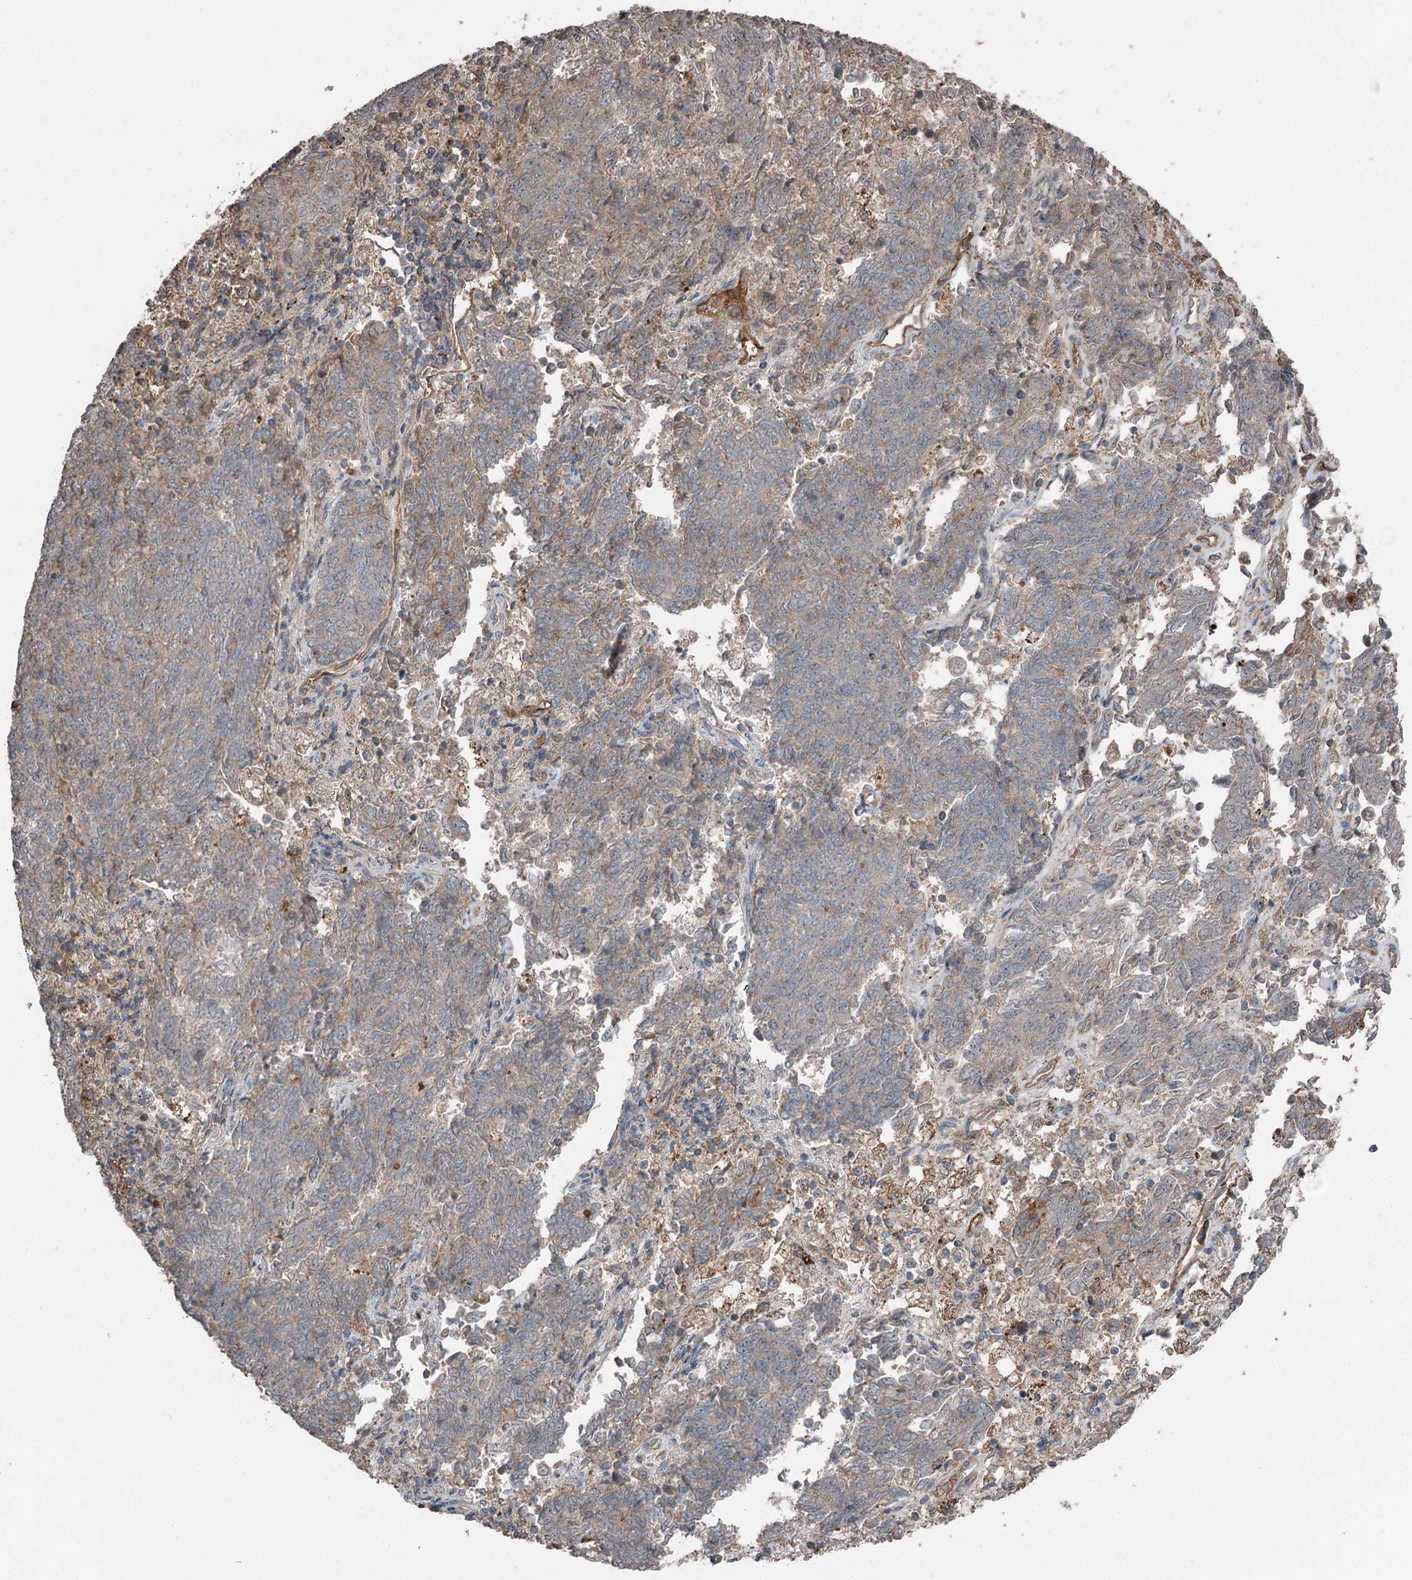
{"staining": {"intensity": "moderate", "quantity": "25%-75%", "location": "cytoplasmic/membranous"}, "tissue": "endometrial cancer", "cell_type": "Tumor cells", "image_type": "cancer", "snomed": [{"axis": "morphology", "description": "Adenocarcinoma, NOS"}, {"axis": "topography", "description": "Endometrium"}], "caption": "A micrograph of endometrial cancer stained for a protein displays moderate cytoplasmic/membranous brown staining in tumor cells.", "gene": "SLC39A8", "patient": {"sex": "female", "age": 80}}